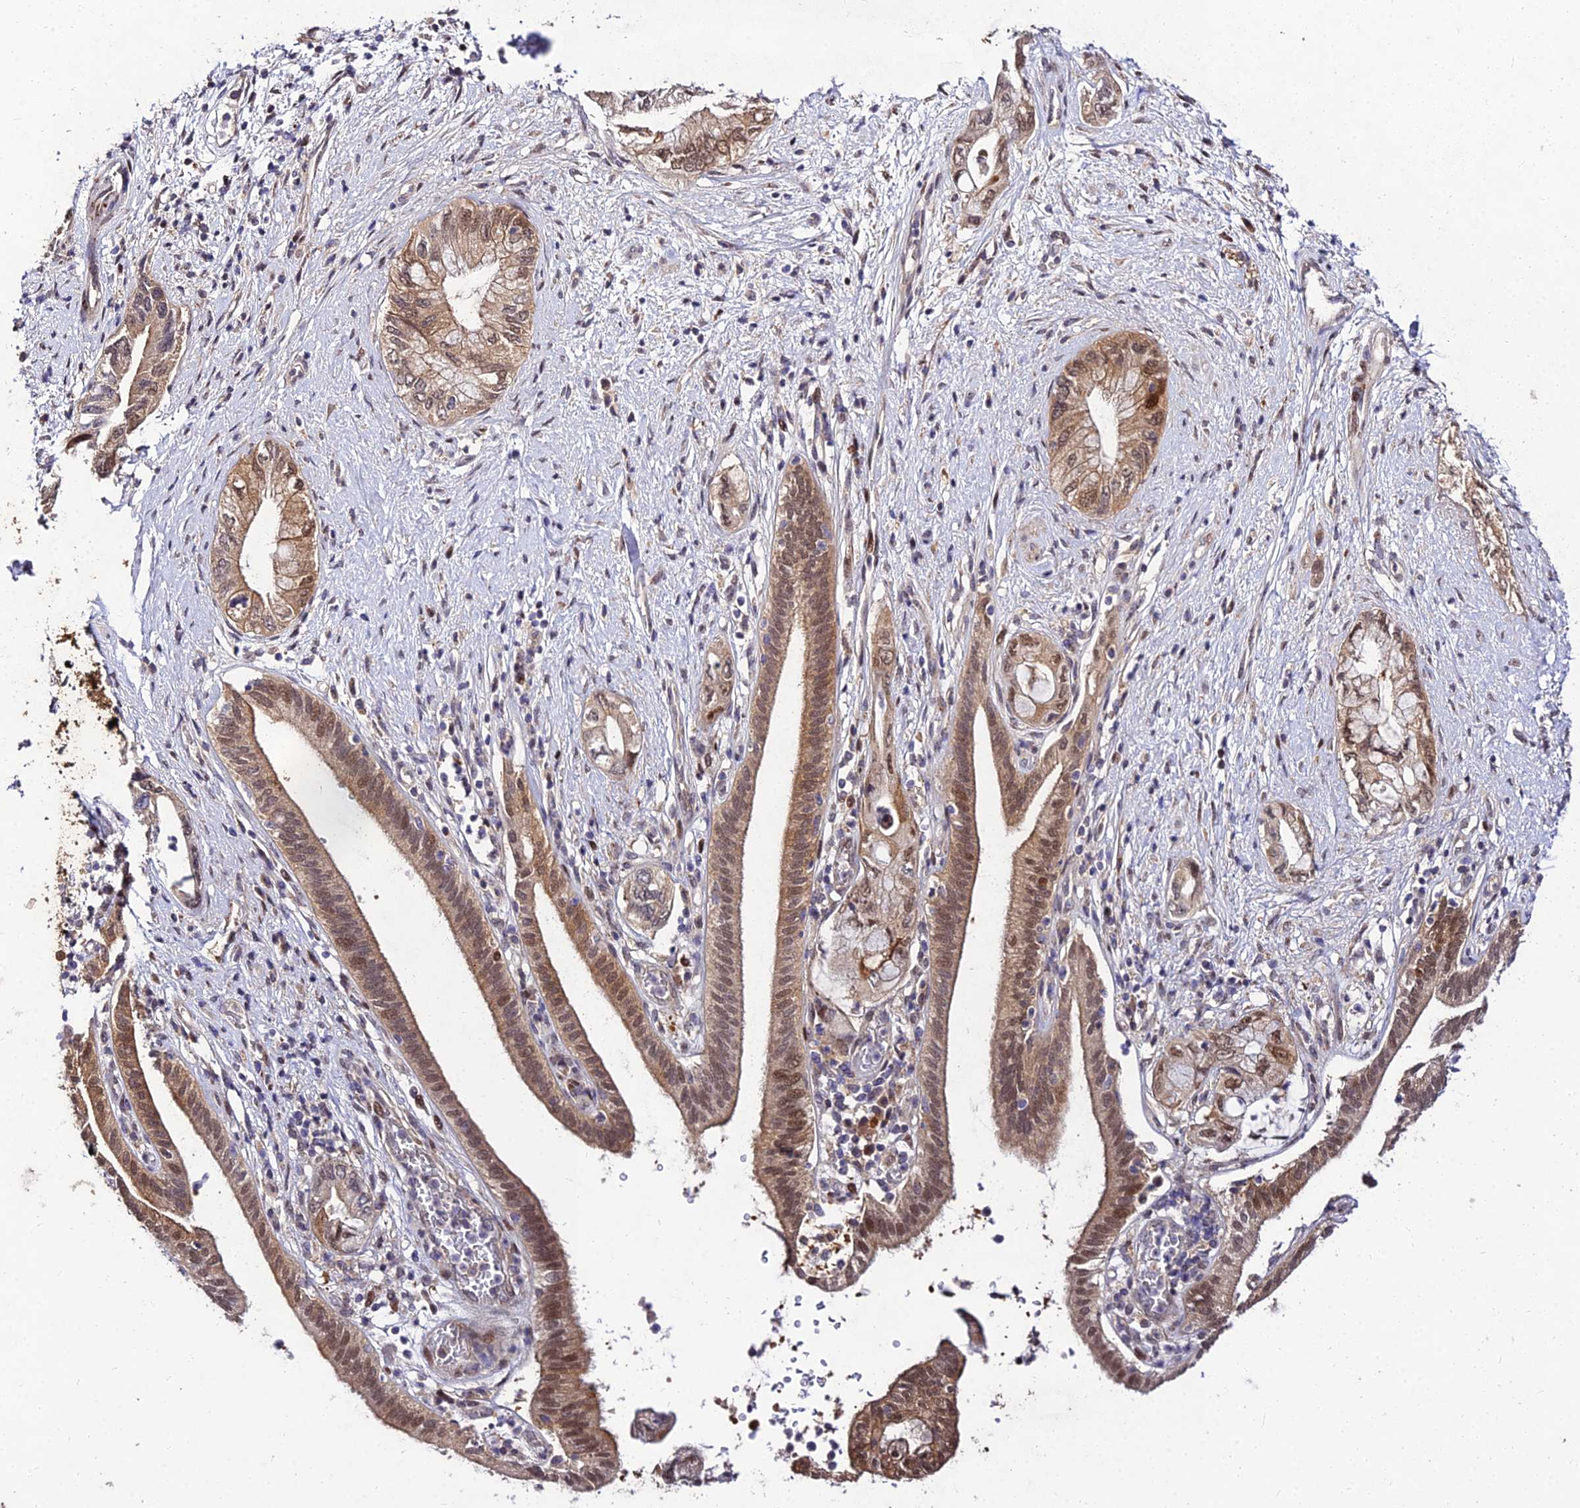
{"staining": {"intensity": "moderate", "quantity": "25%-75%", "location": "cytoplasmic/membranous,nuclear"}, "tissue": "pancreatic cancer", "cell_type": "Tumor cells", "image_type": "cancer", "snomed": [{"axis": "morphology", "description": "Adenocarcinoma, NOS"}, {"axis": "topography", "description": "Pancreas"}], "caption": "The histopathology image shows a brown stain indicating the presence of a protein in the cytoplasmic/membranous and nuclear of tumor cells in adenocarcinoma (pancreatic). The staining was performed using DAB, with brown indicating positive protein expression. Nuclei are stained blue with hematoxylin.", "gene": "MKKS", "patient": {"sex": "female", "age": 73}}